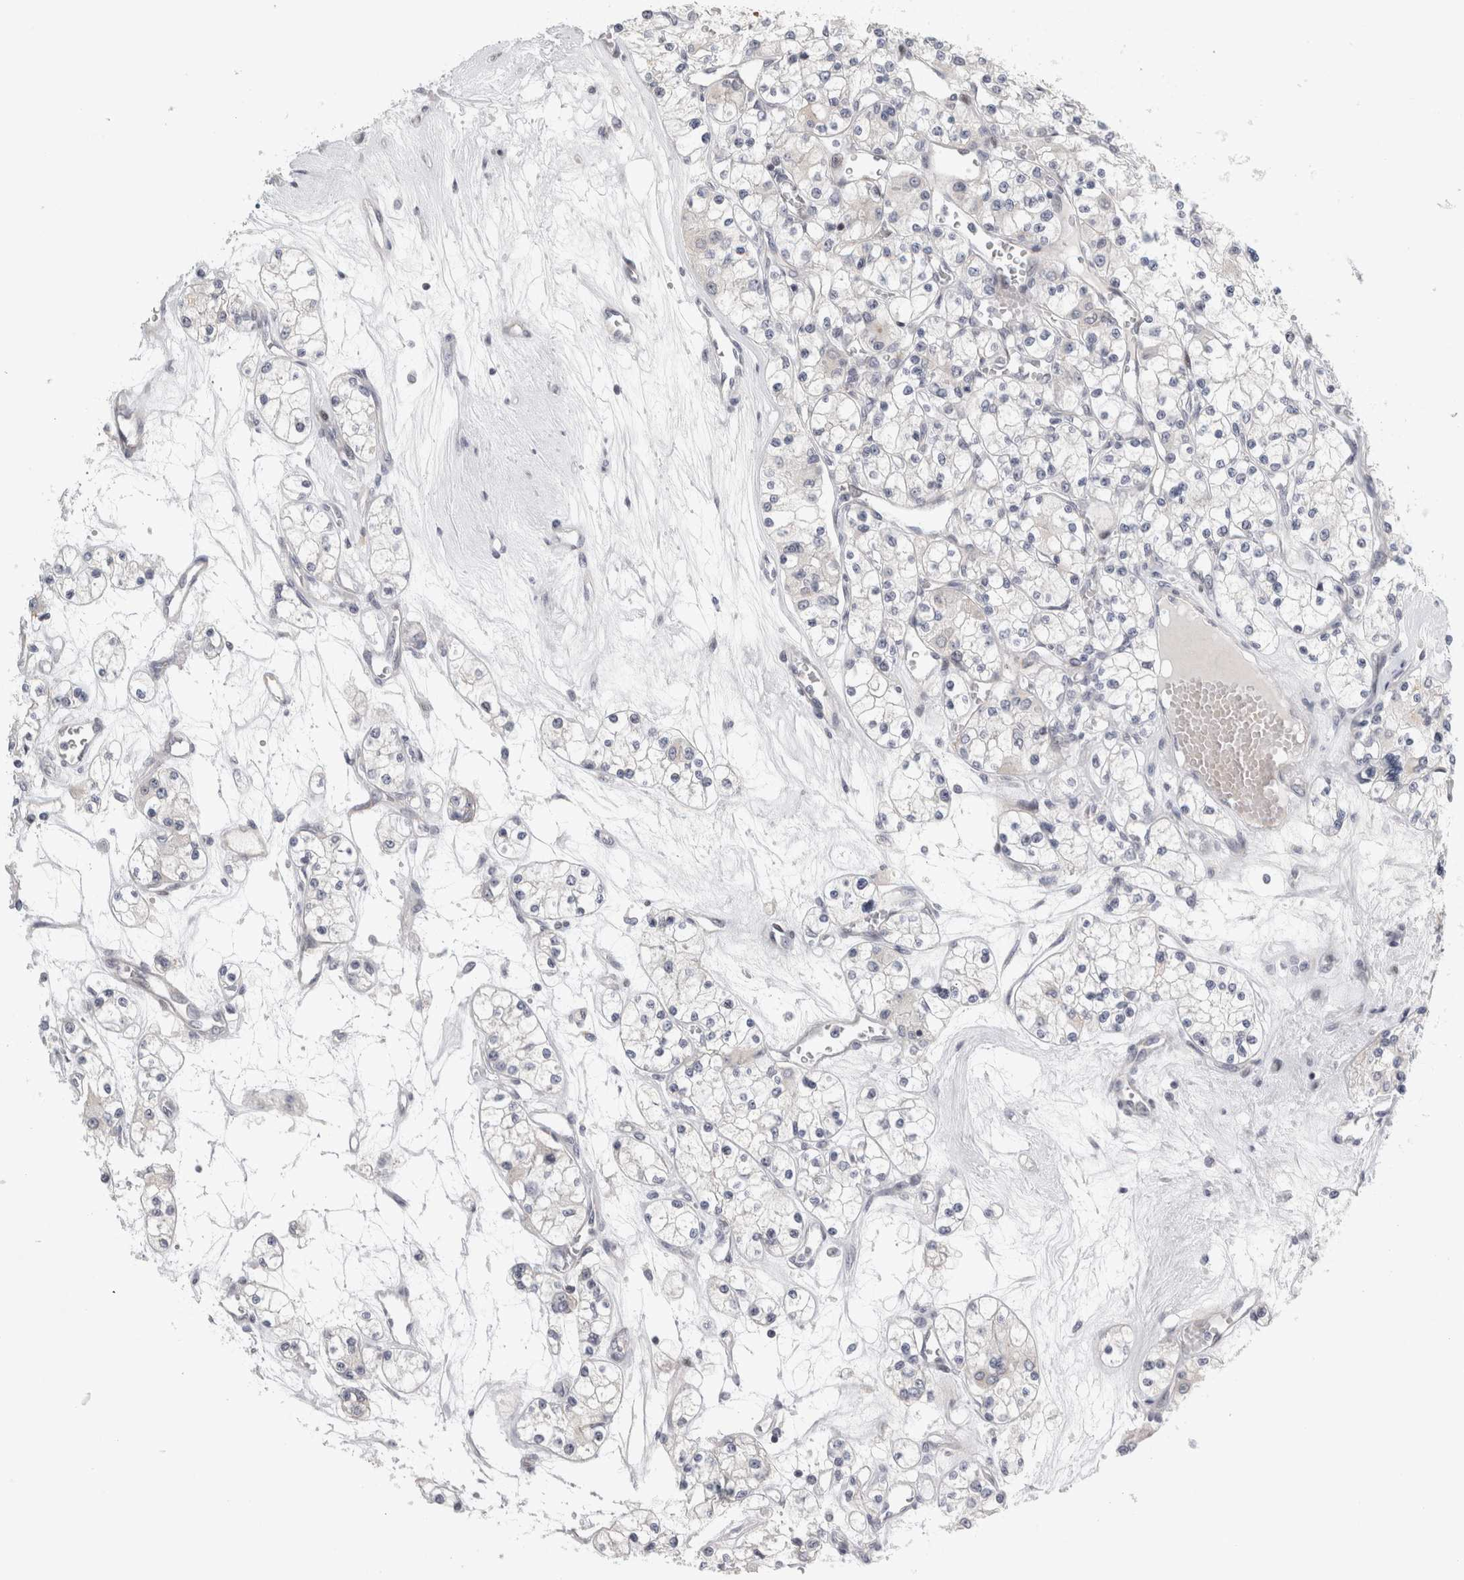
{"staining": {"intensity": "negative", "quantity": "none", "location": "none"}, "tissue": "renal cancer", "cell_type": "Tumor cells", "image_type": "cancer", "snomed": [{"axis": "morphology", "description": "Adenocarcinoma, NOS"}, {"axis": "topography", "description": "Kidney"}], "caption": "This micrograph is of renal cancer stained with immunohistochemistry to label a protein in brown with the nuclei are counter-stained blue. There is no positivity in tumor cells. (DAB (3,3'-diaminobenzidine) immunohistochemistry visualized using brightfield microscopy, high magnification).", "gene": "UTP25", "patient": {"sex": "female", "age": 59}}